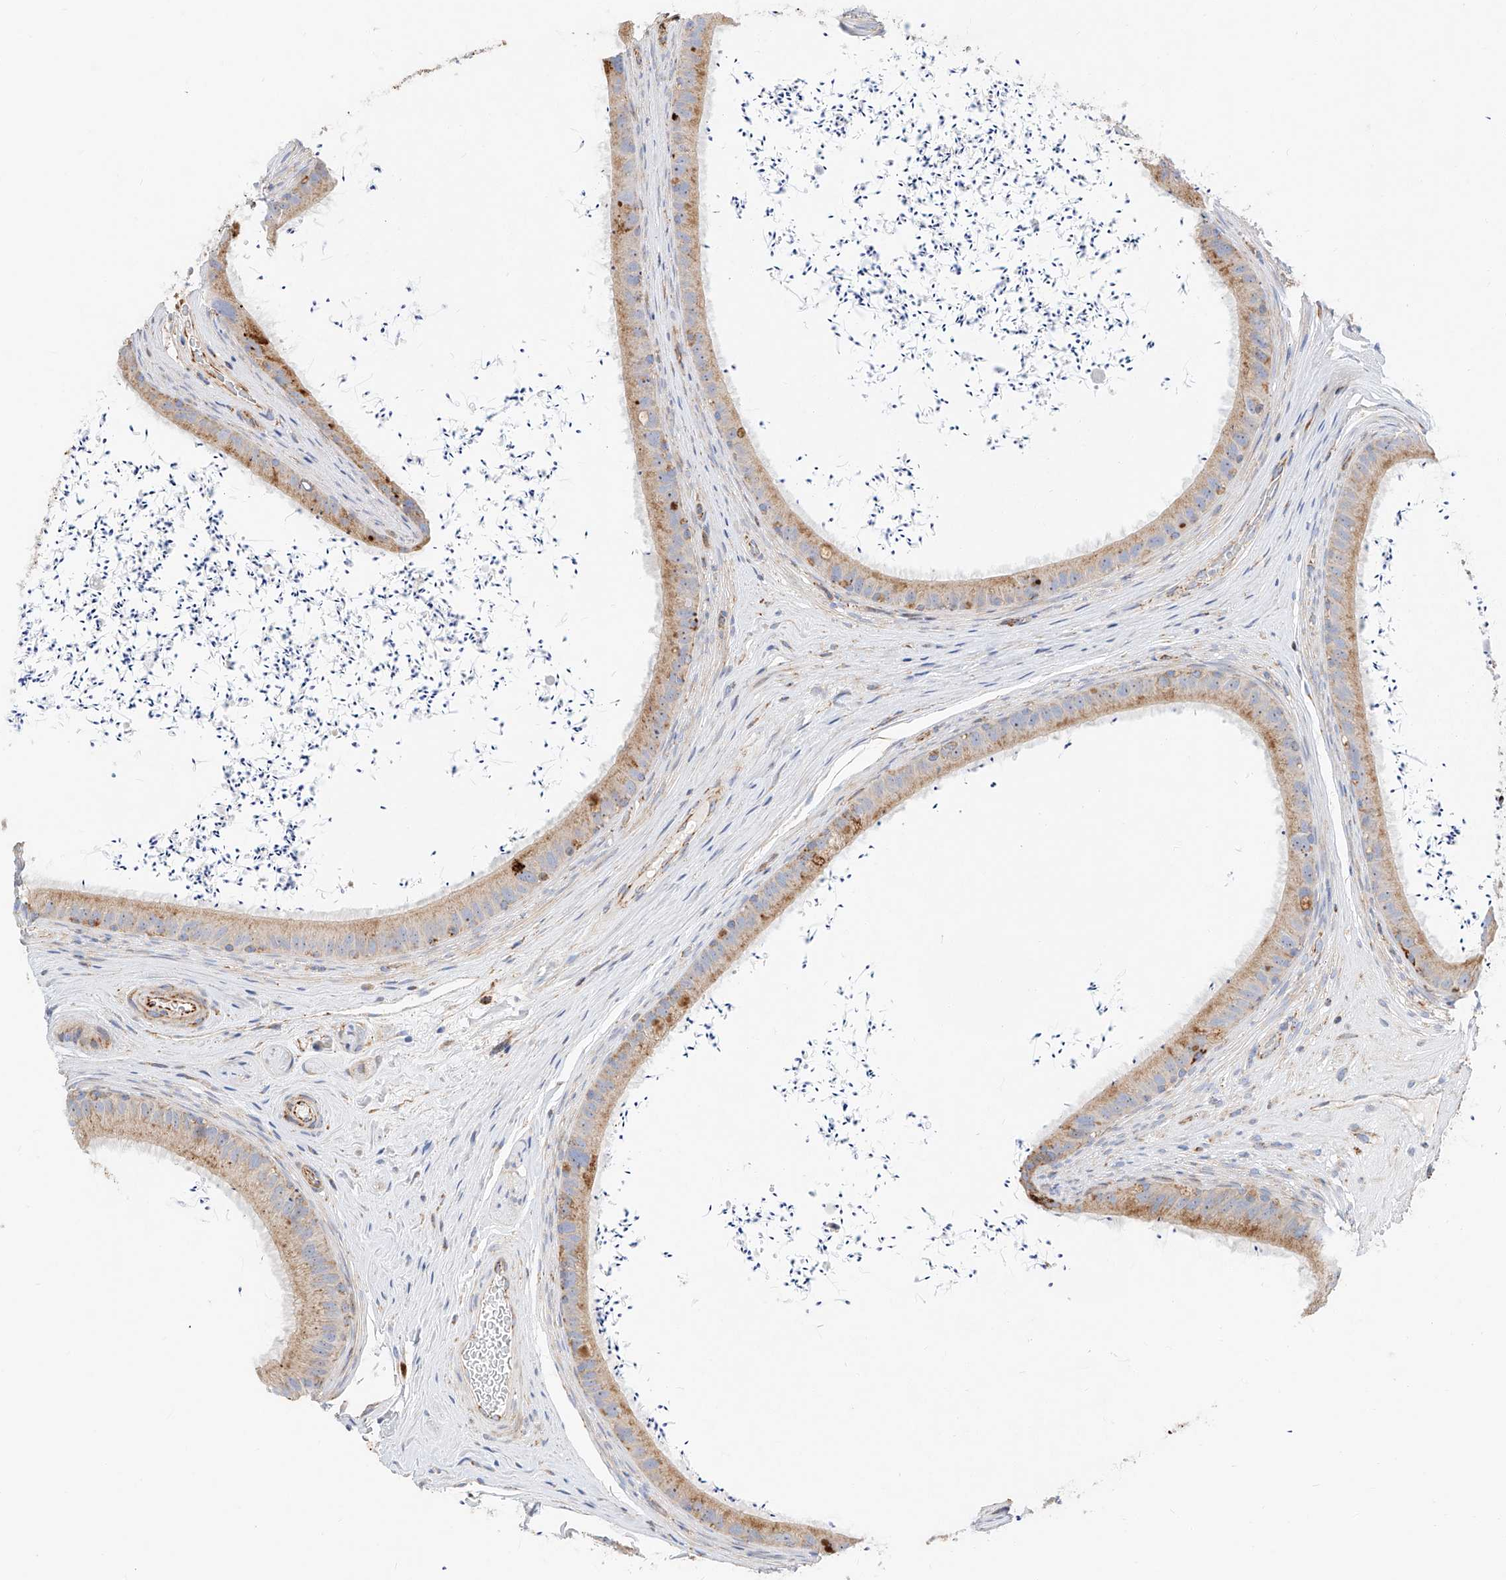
{"staining": {"intensity": "strong", "quantity": "25%-75%", "location": "cytoplasmic/membranous"}, "tissue": "epididymis", "cell_type": "Glandular cells", "image_type": "normal", "snomed": [{"axis": "morphology", "description": "Normal tissue, NOS"}, {"axis": "topography", "description": "Epididymis, spermatic cord, NOS"}], "caption": "Normal epididymis reveals strong cytoplasmic/membranous staining in about 25%-75% of glandular cells, visualized by immunohistochemistry. Nuclei are stained in blue.", "gene": "CST9", "patient": {"sex": "male", "age": 50}}